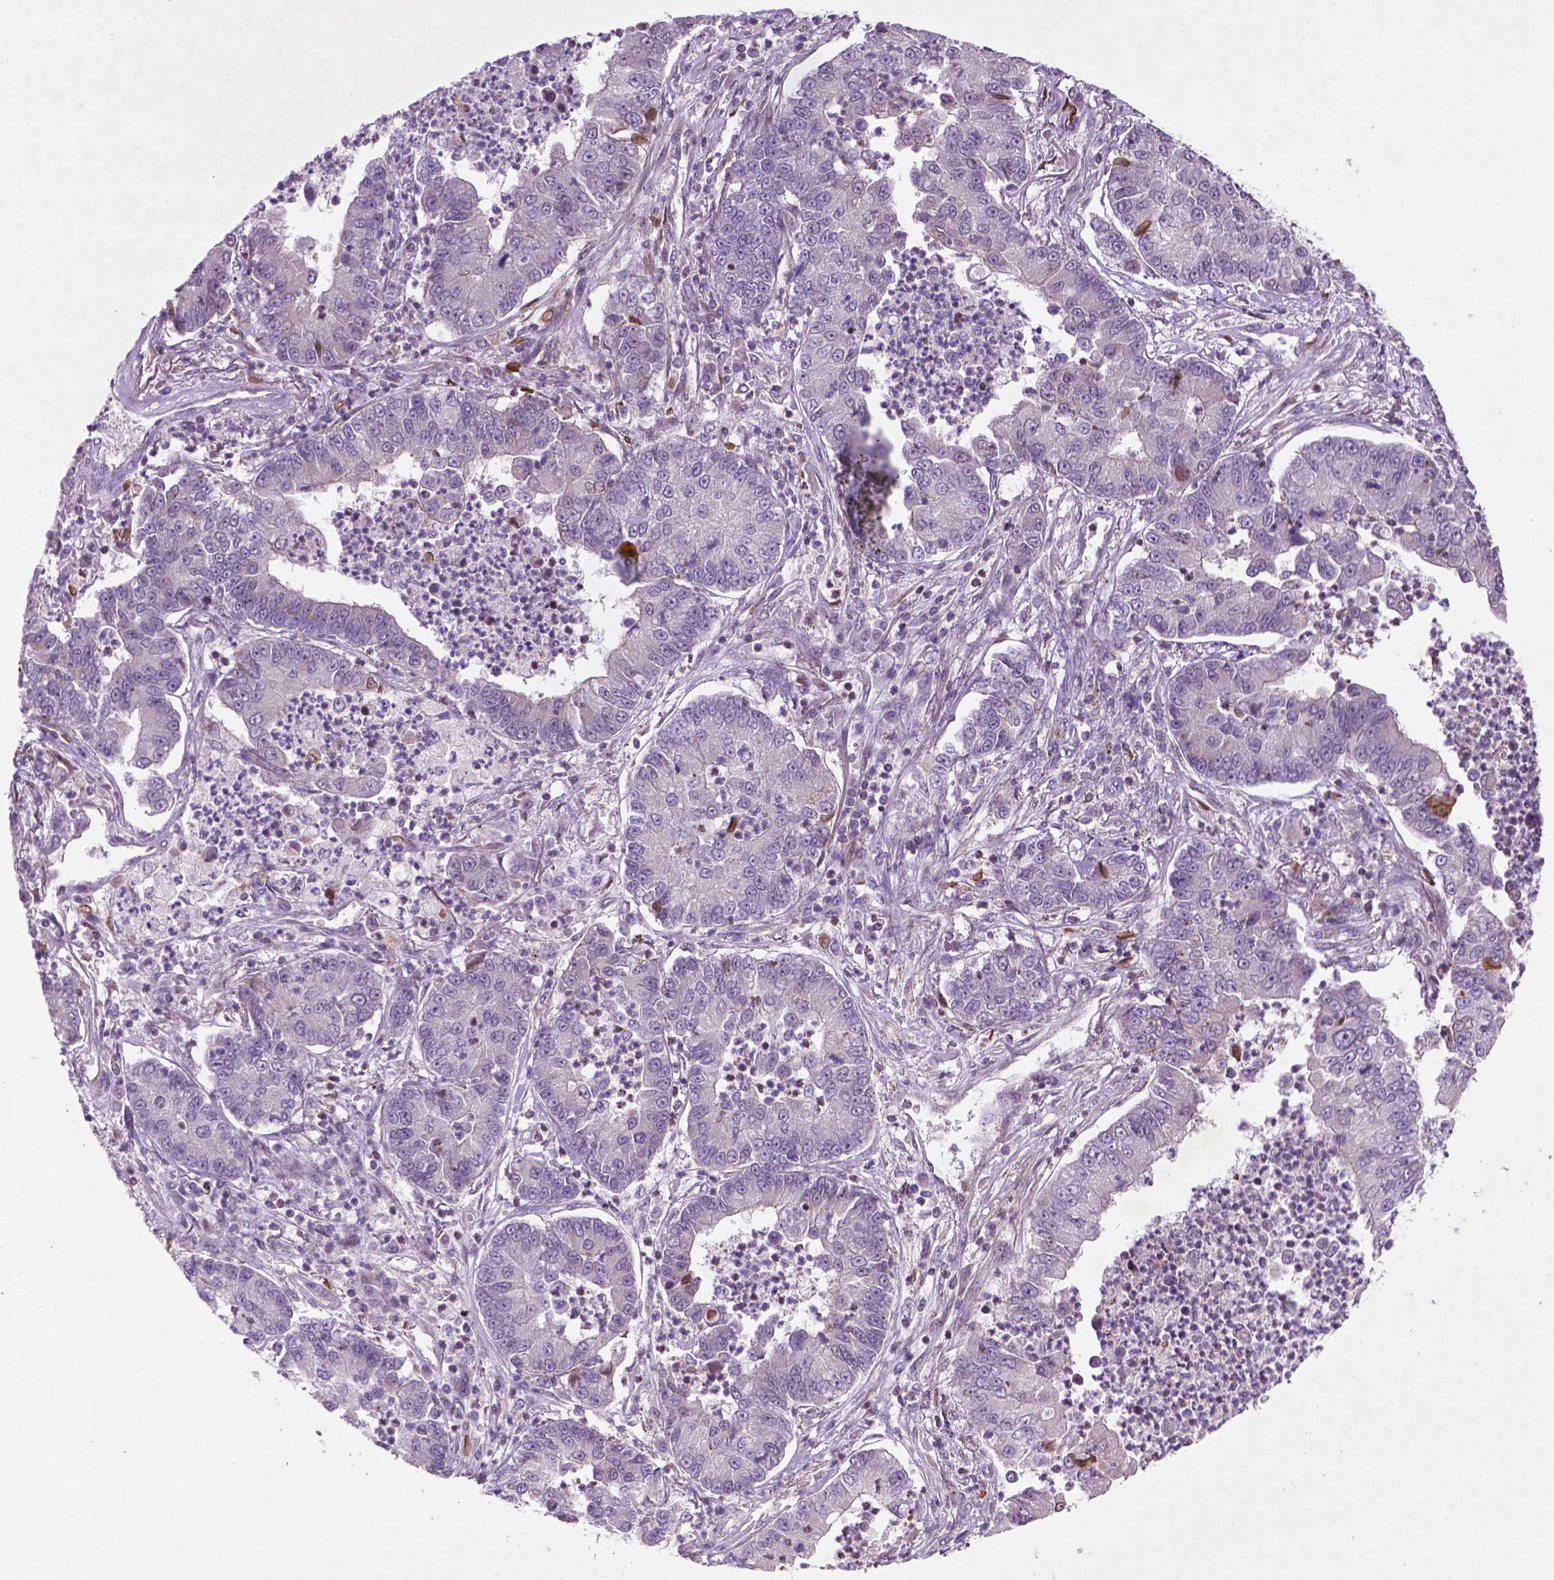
{"staining": {"intensity": "negative", "quantity": "none", "location": "none"}, "tissue": "lung cancer", "cell_type": "Tumor cells", "image_type": "cancer", "snomed": [{"axis": "morphology", "description": "Adenocarcinoma, NOS"}, {"axis": "topography", "description": "Lung"}], "caption": "IHC micrograph of lung cancer stained for a protein (brown), which exhibits no positivity in tumor cells.", "gene": "TCHP", "patient": {"sex": "female", "age": 57}}